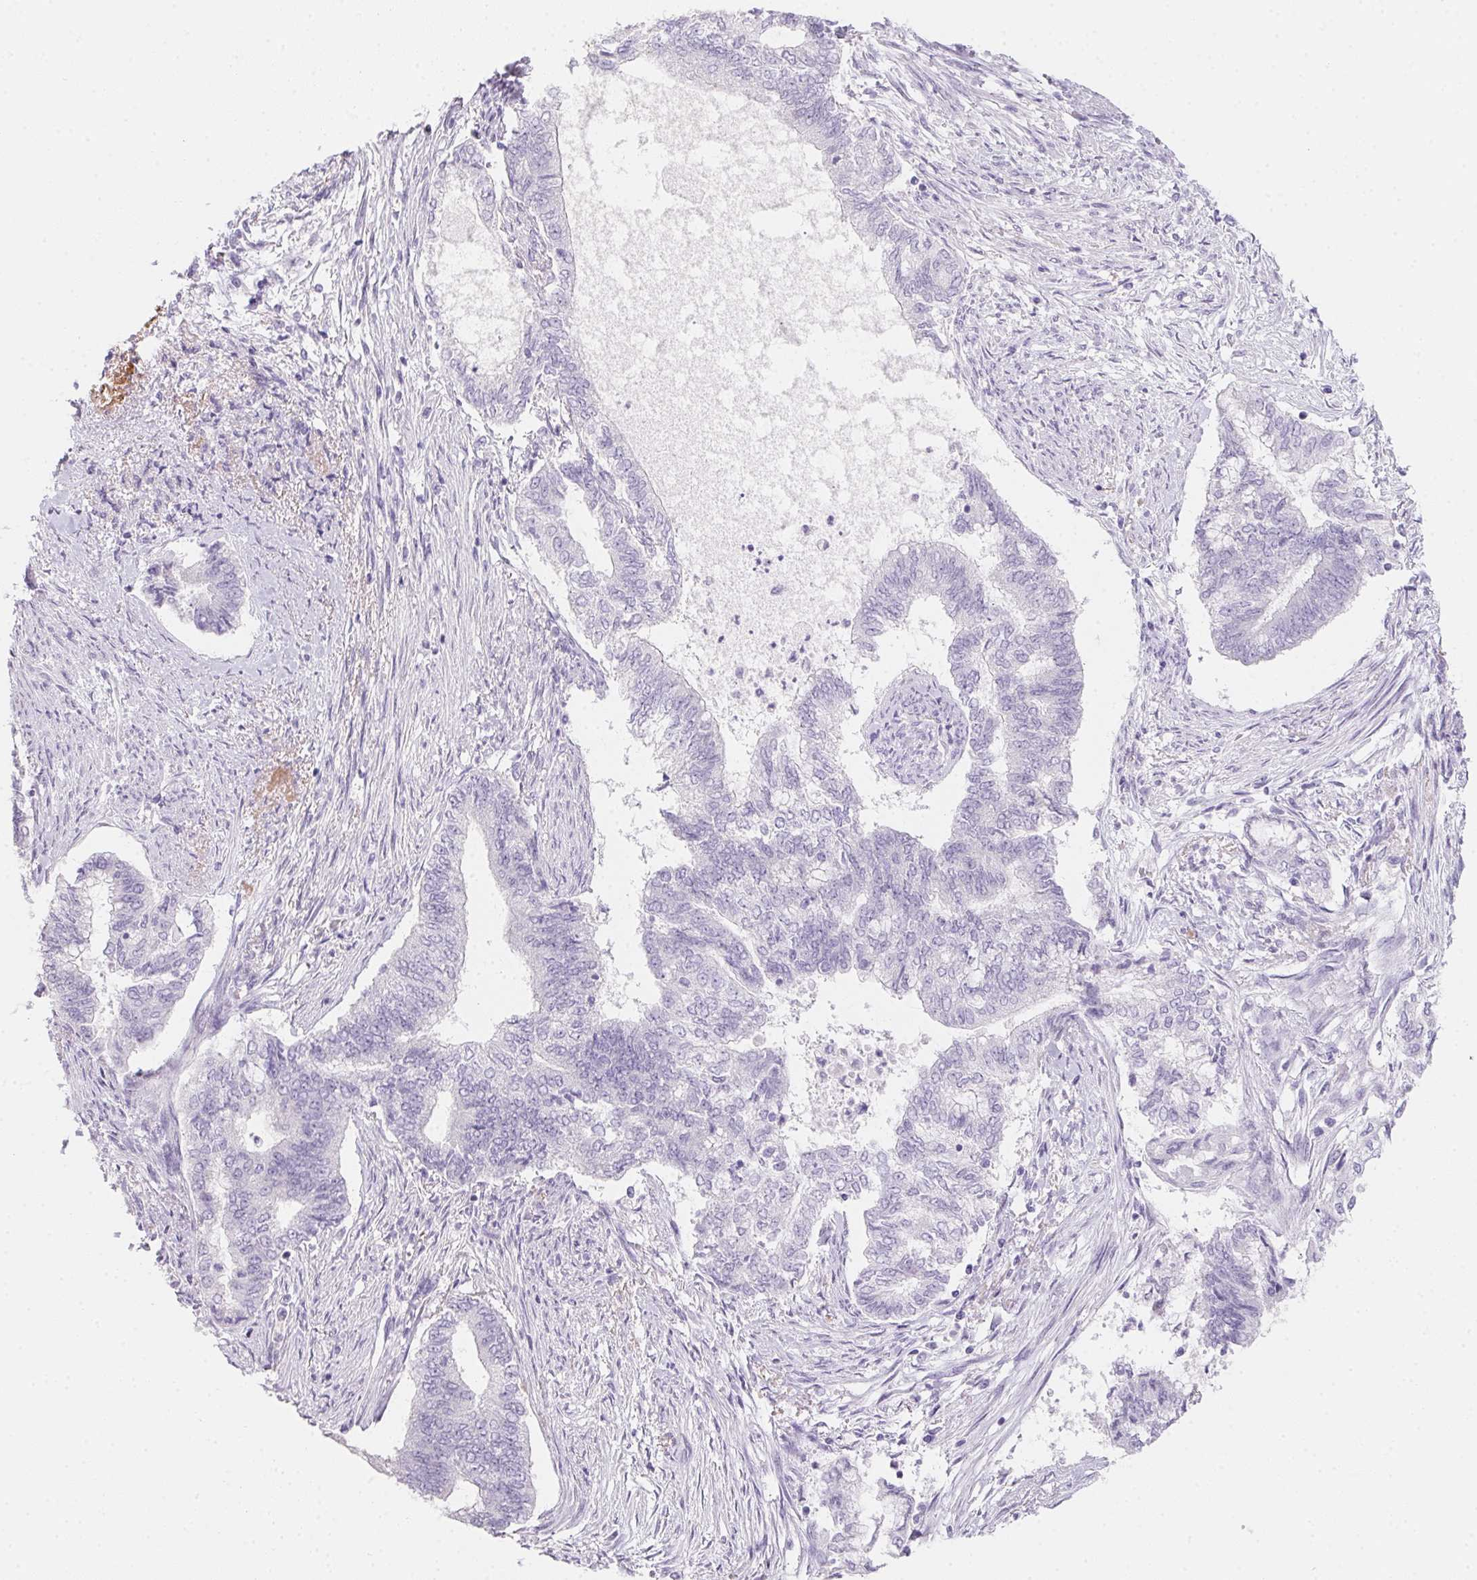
{"staining": {"intensity": "negative", "quantity": "none", "location": "none"}, "tissue": "endometrial cancer", "cell_type": "Tumor cells", "image_type": "cancer", "snomed": [{"axis": "morphology", "description": "Adenocarcinoma, NOS"}, {"axis": "topography", "description": "Endometrium"}], "caption": "Adenocarcinoma (endometrial) was stained to show a protein in brown. There is no significant staining in tumor cells.", "gene": "MYL4", "patient": {"sex": "female", "age": 65}}